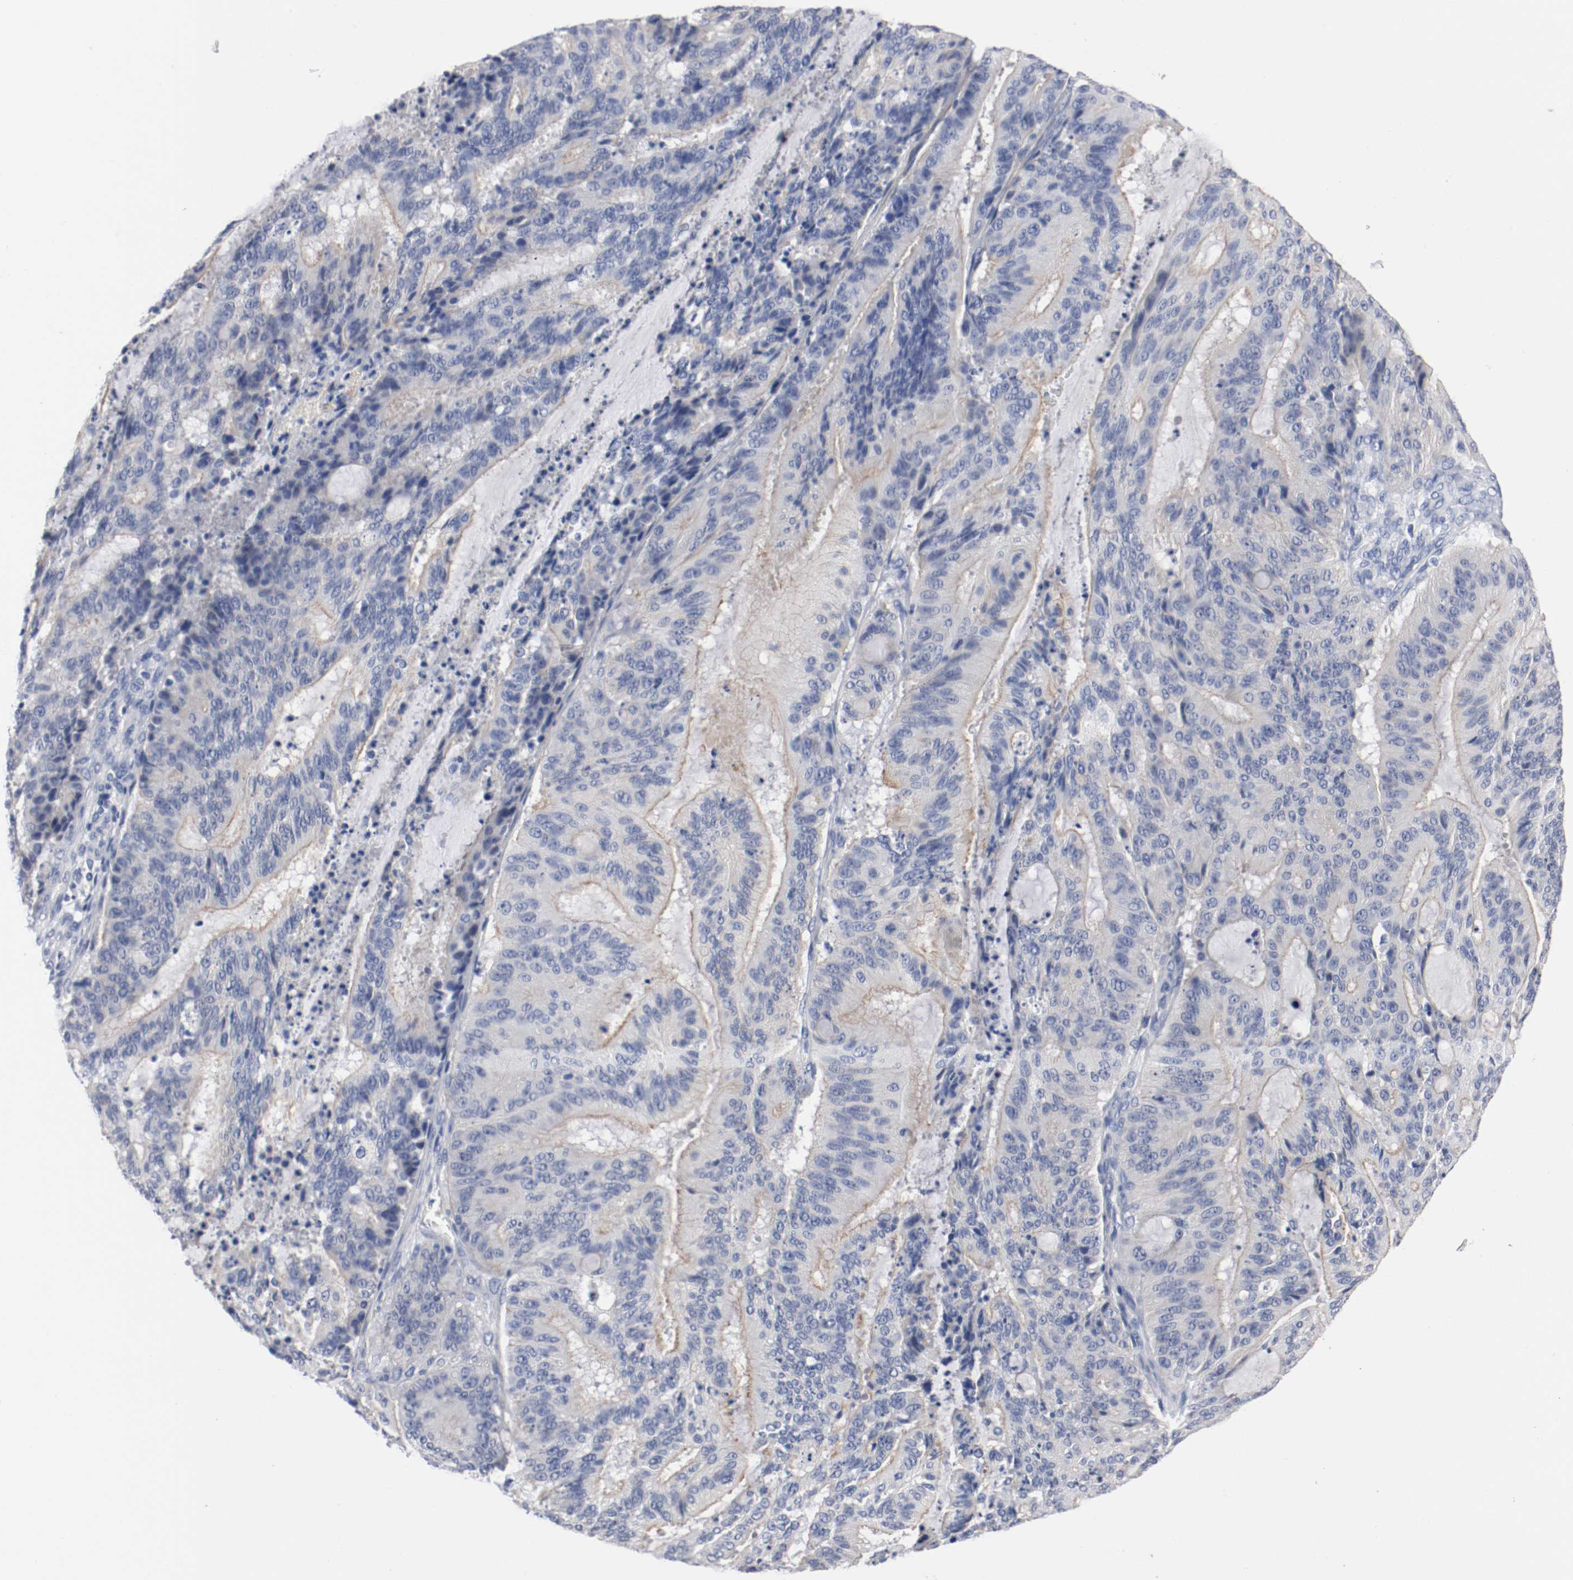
{"staining": {"intensity": "moderate", "quantity": "25%-75%", "location": "cytoplasmic/membranous"}, "tissue": "liver cancer", "cell_type": "Tumor cells", "image_type": "cancer", "snomed": [{"axis": "morphology", "description": "Cholangiocarcinoma"}, {"axis": "topography", "description": "Liver"}], "caption": "Immunohistochemical staining of liver cancer (cholangiocarcinoma) demonstrates medium levels of moderate cytoplasmic/membranous protein expression in about 25%-75% of tumor cells.", "gene": "TNC", "patient": {"sex": "female", "age": 73}}